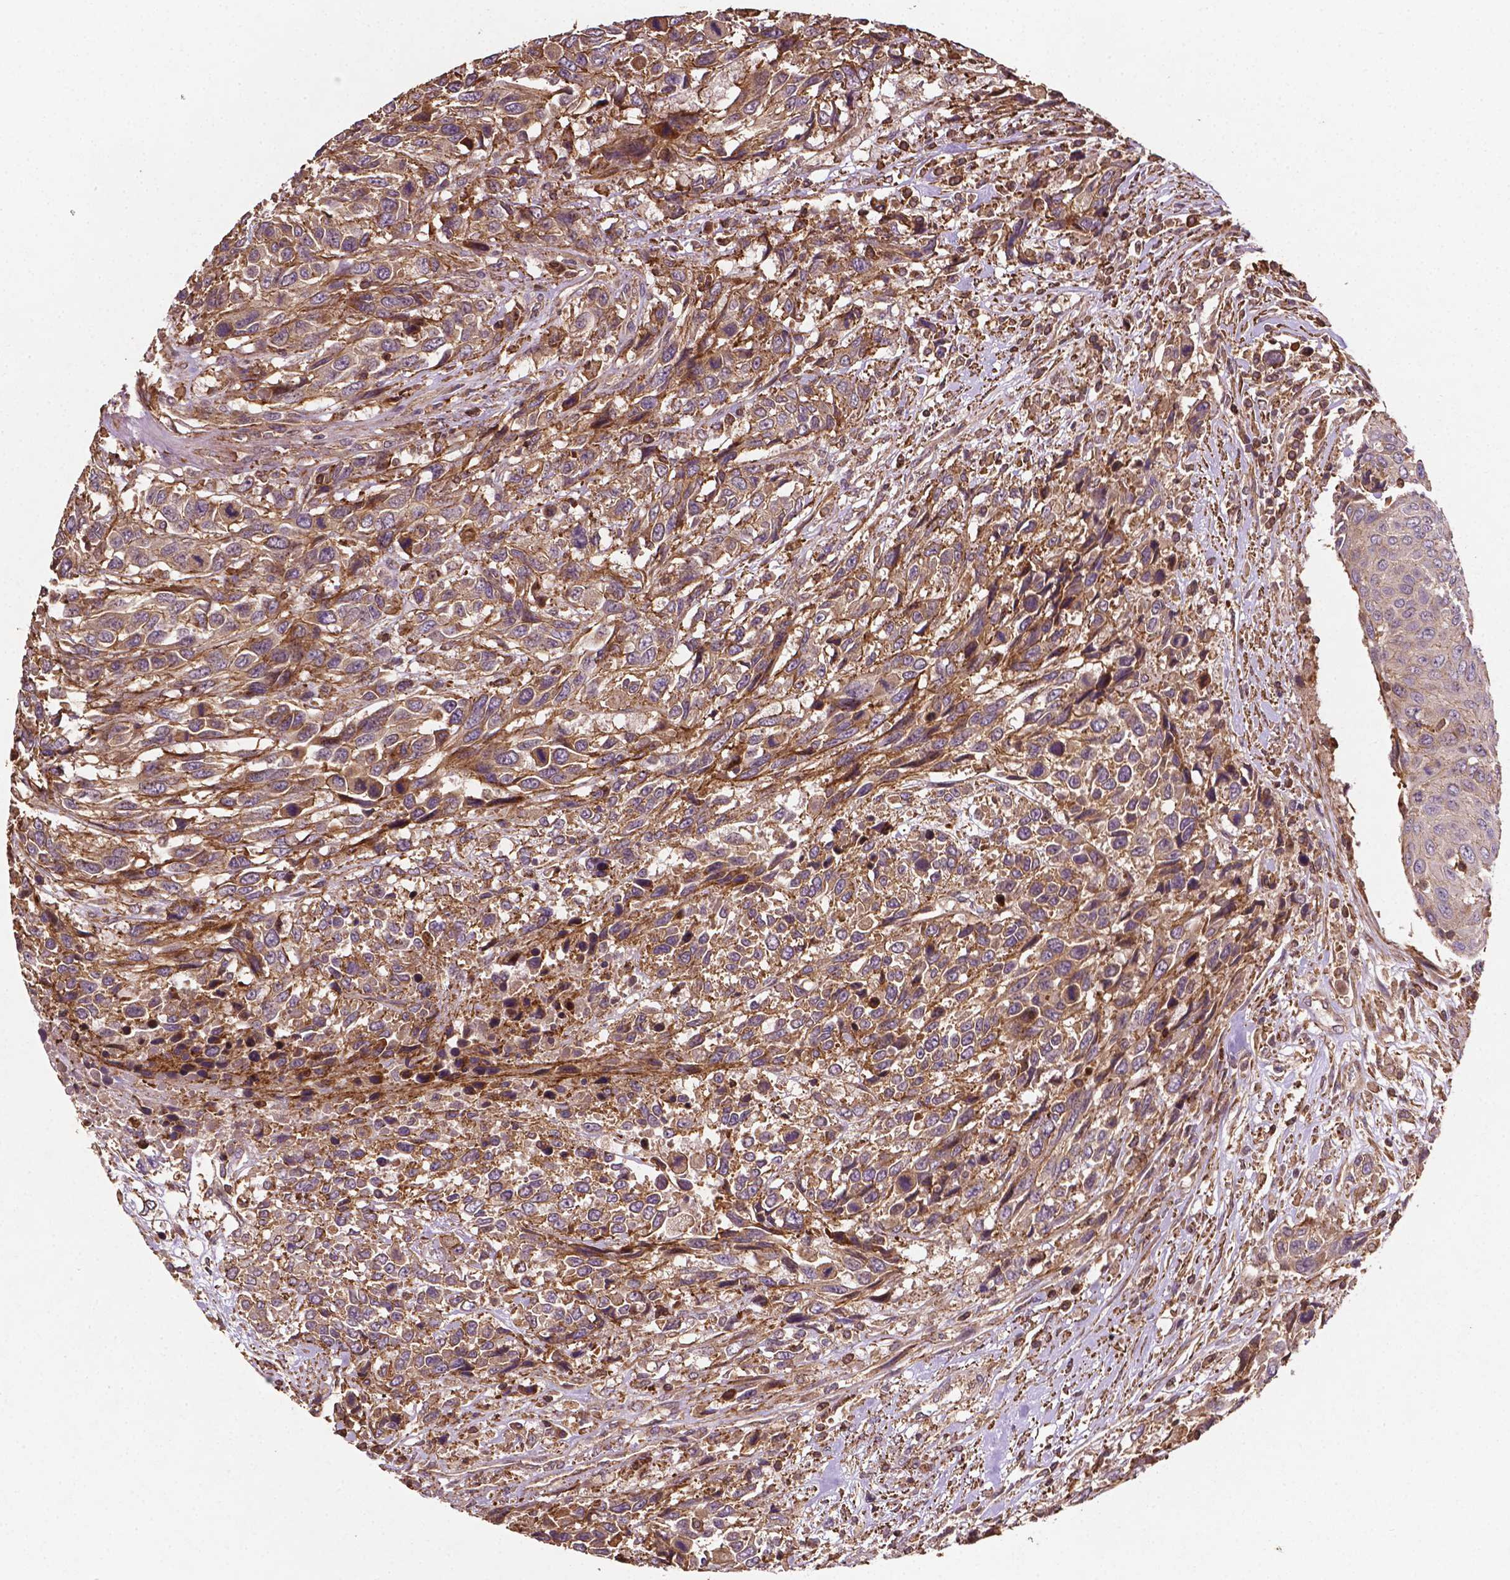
{"staining": {"intensity": "moderate", "quantity": ">75%", "location": "cytoplasmic/membranous"}, "tissue": "urothelial cancer", "cell_type": "Tumor cells", "image_type": "cancer", "snomed": [{"axis": "morphology", "description": "Urothelial carcinoma, High grade"}, {"axis": "topography", "description": "Urinary bladder"}], "caption": "Brown immunohistochemical staining in urothelial cancer displays moderate cytoplasmic/membranous positivity in approximately >75% of tumor cells.", "gene": "ZMYND19", "patient": {"sex": "female", "age": 70}}